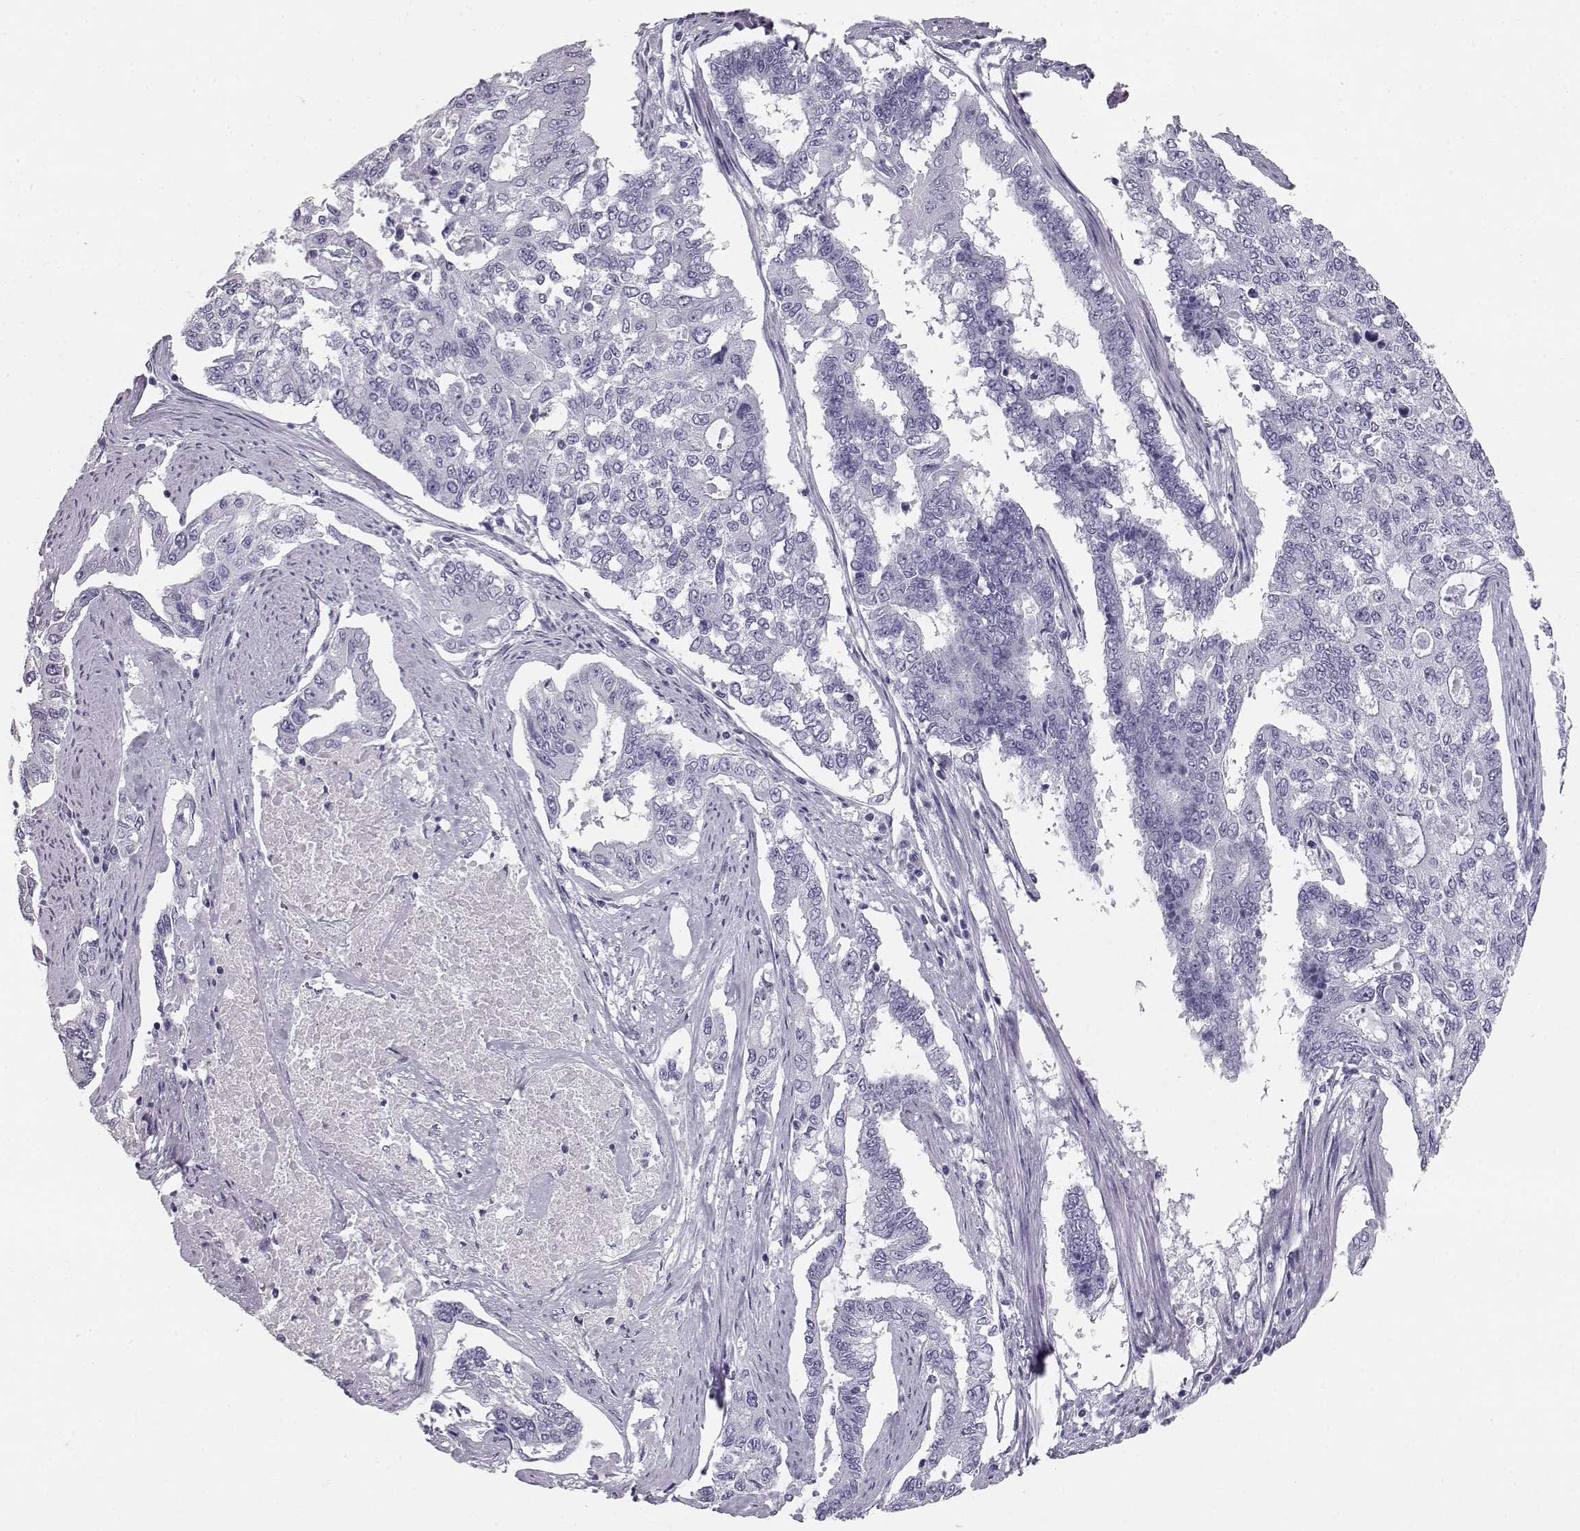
{"staining": {"intensity": "negative", "quantity": "none", "location": "none"}, "tissue": "endometrial cancer", "cell_type": "Tumor cells", "image_type": "cancer", "snomed": [{"axis": "morphology", "description": "Adenocarcinoma, NOS"}, {"axis": "topography", "description": "Uterus"}], "caption": "This is a micrograph of IHC staining of endometrial cancer, which shows no expression in tumor cells. (DAB (3,3'-diaminobenzidine) immunohistochemistry (IHC), high magnification).", "gene": "ITLN2", "patient": {"sex": "female", "age": 59}}